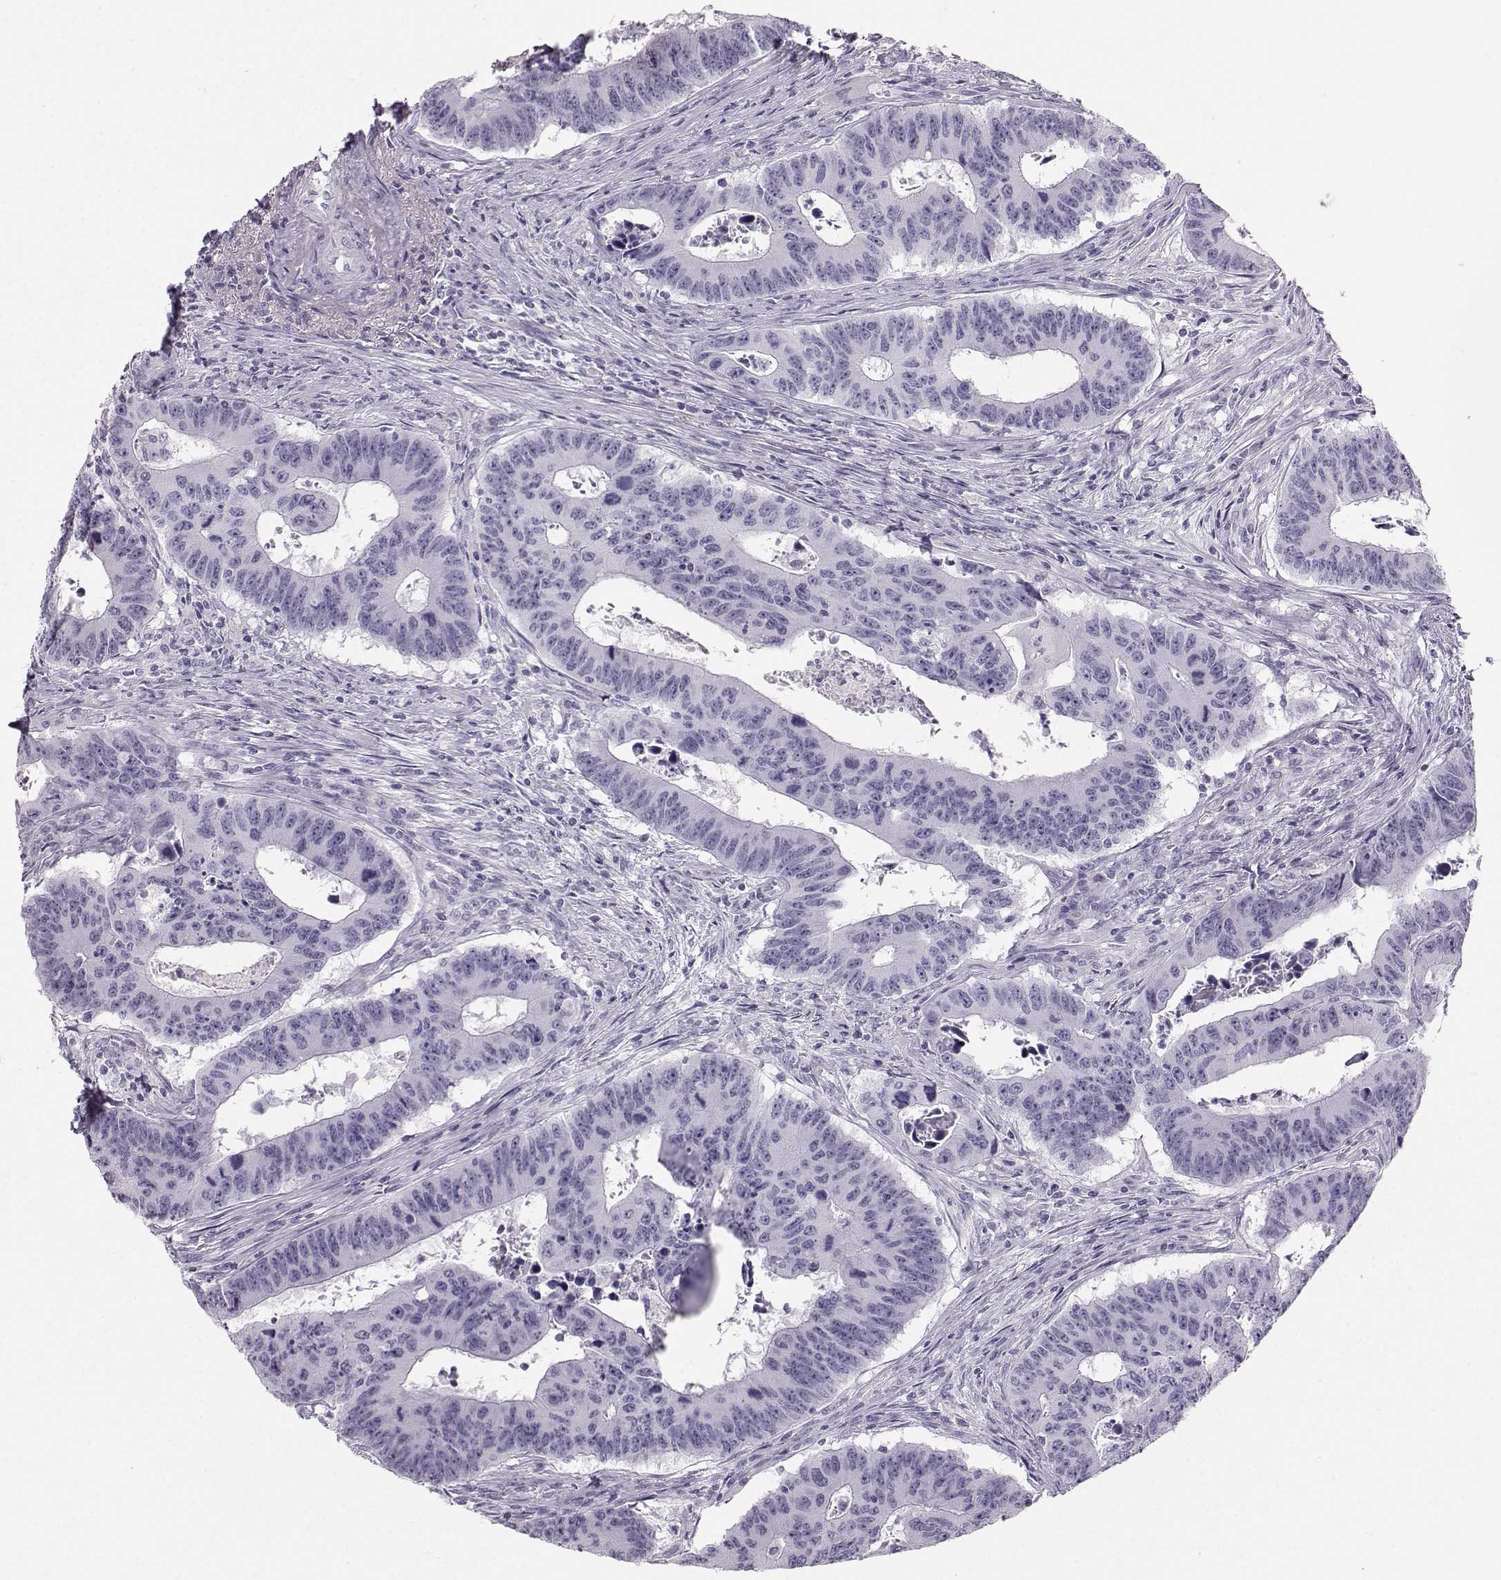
{"staining": {"intensity": "negative", "quantity": "none", "location": "none"}, "tissue": "colorectal cancer", "cell_type": "Tumor cells", "image_type": "cancer", "snomed": [{"axis": "morphology", "description": "Adenocarcinoma, NOS"}, {"axis": "topography", "description": "Appendix"}, {"axis": "topography", "description": "Colon"}, {"axis": "topography", "description": "Cecum"}, {"axis": "topography", "description": "Colon asc"}], "caption": "This photomicrograph is of colorectal adenocarcinoma stained with IHC to label a protein in brown with the nuclei are counter-stained blue. There is no staining in tumor cells.", "gene": "CASR", "patient": {"sex": "female", "age": 85}}